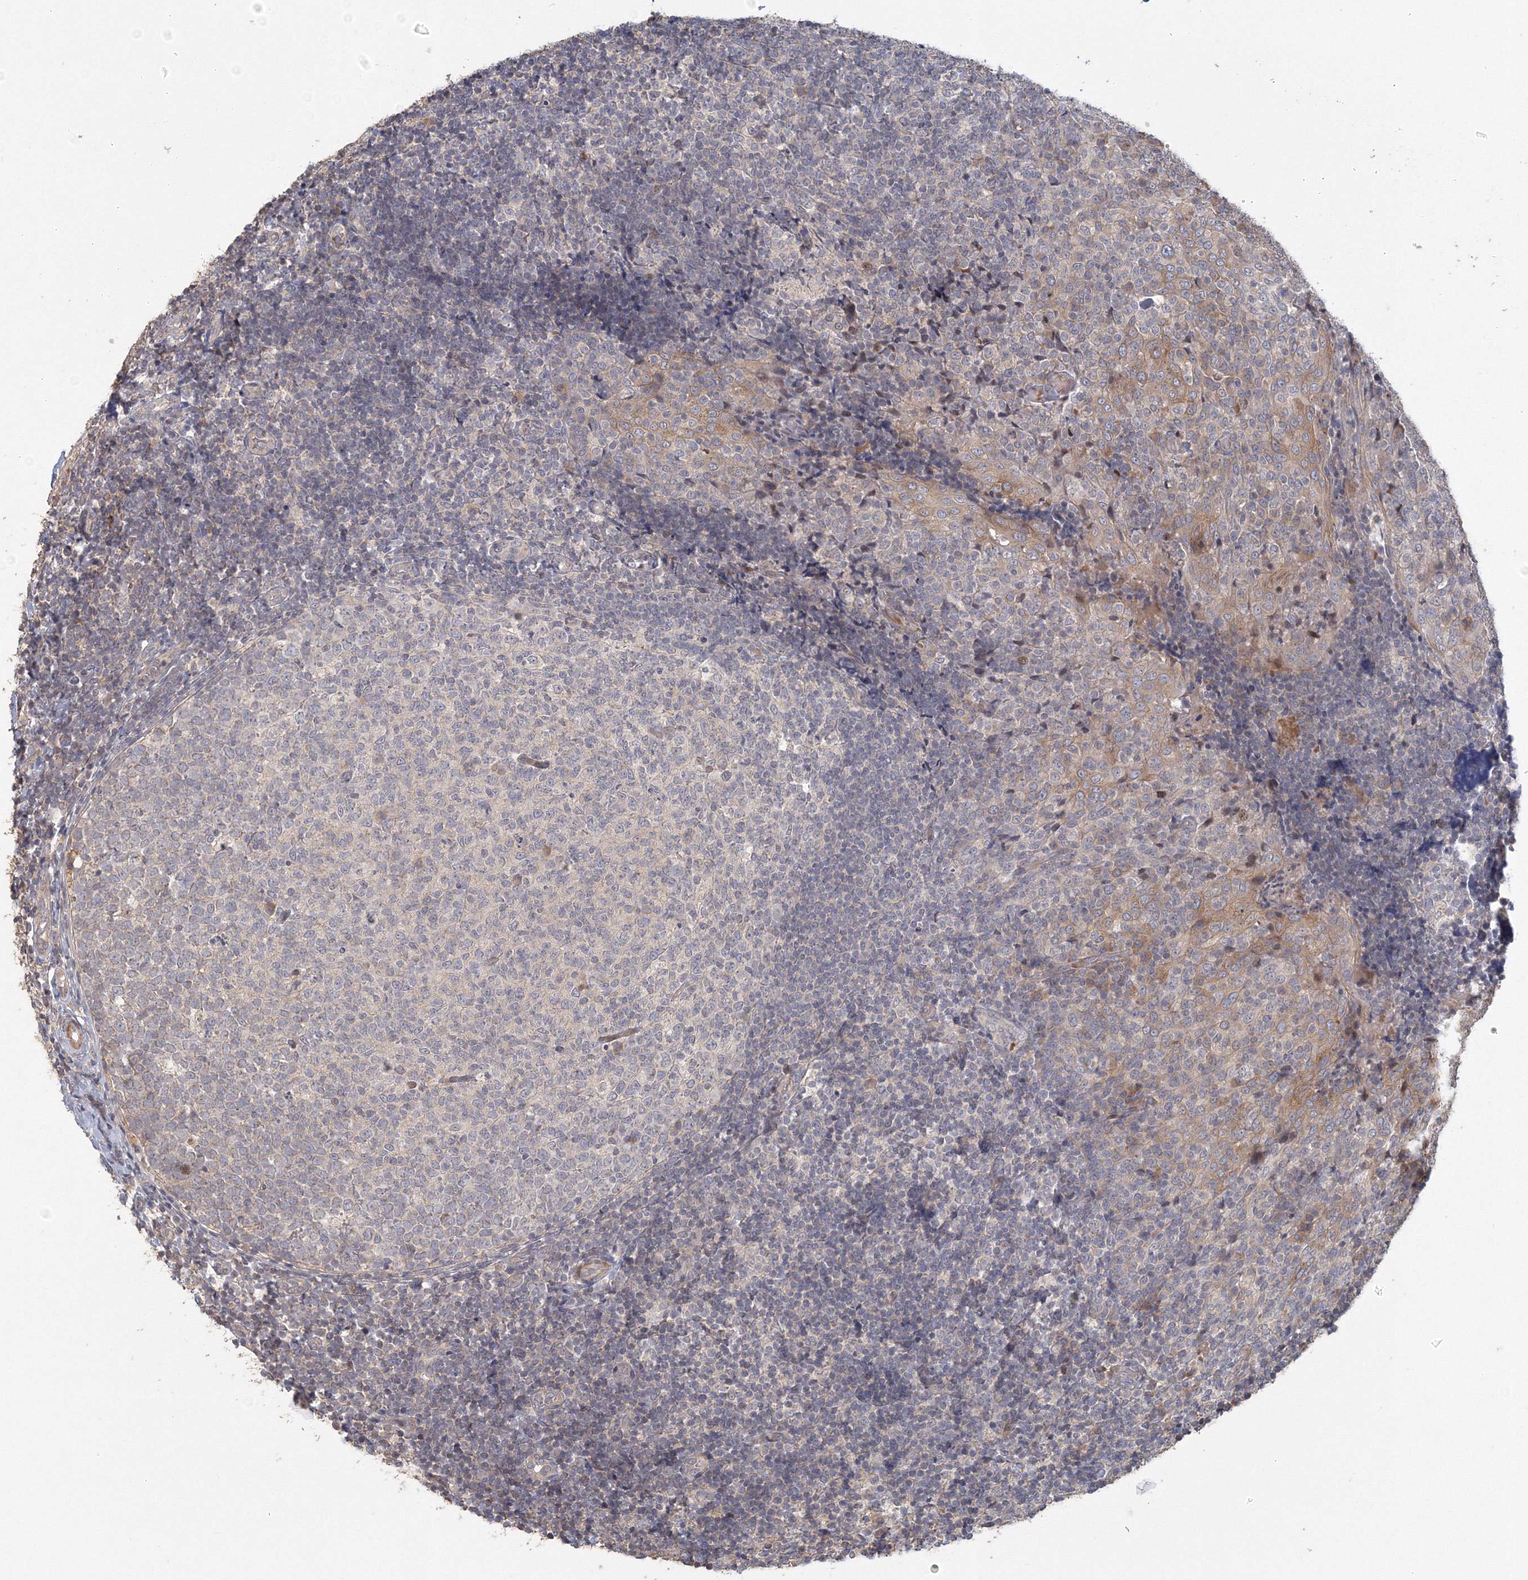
{"staining": {"intensity": "negative", "quantity": "none", "location": "none"}, "tissue": "tonsil", "cell_type": "Germinal center cells", "image_type": "normal", "snomed": [{"axis": "morphology", "description": "Normal tissue, NOS"}, {"axis": "topography", "description": "Tonsil"}], "caption": "The micrograph displays no staining of germinal center cells in unremarkable tonsil. (DAB immunohistochemistry visualized using brightfield microscopy, high magnification).", "gene": "TACC2", "patient": {"sex": "female", "age": 19}}